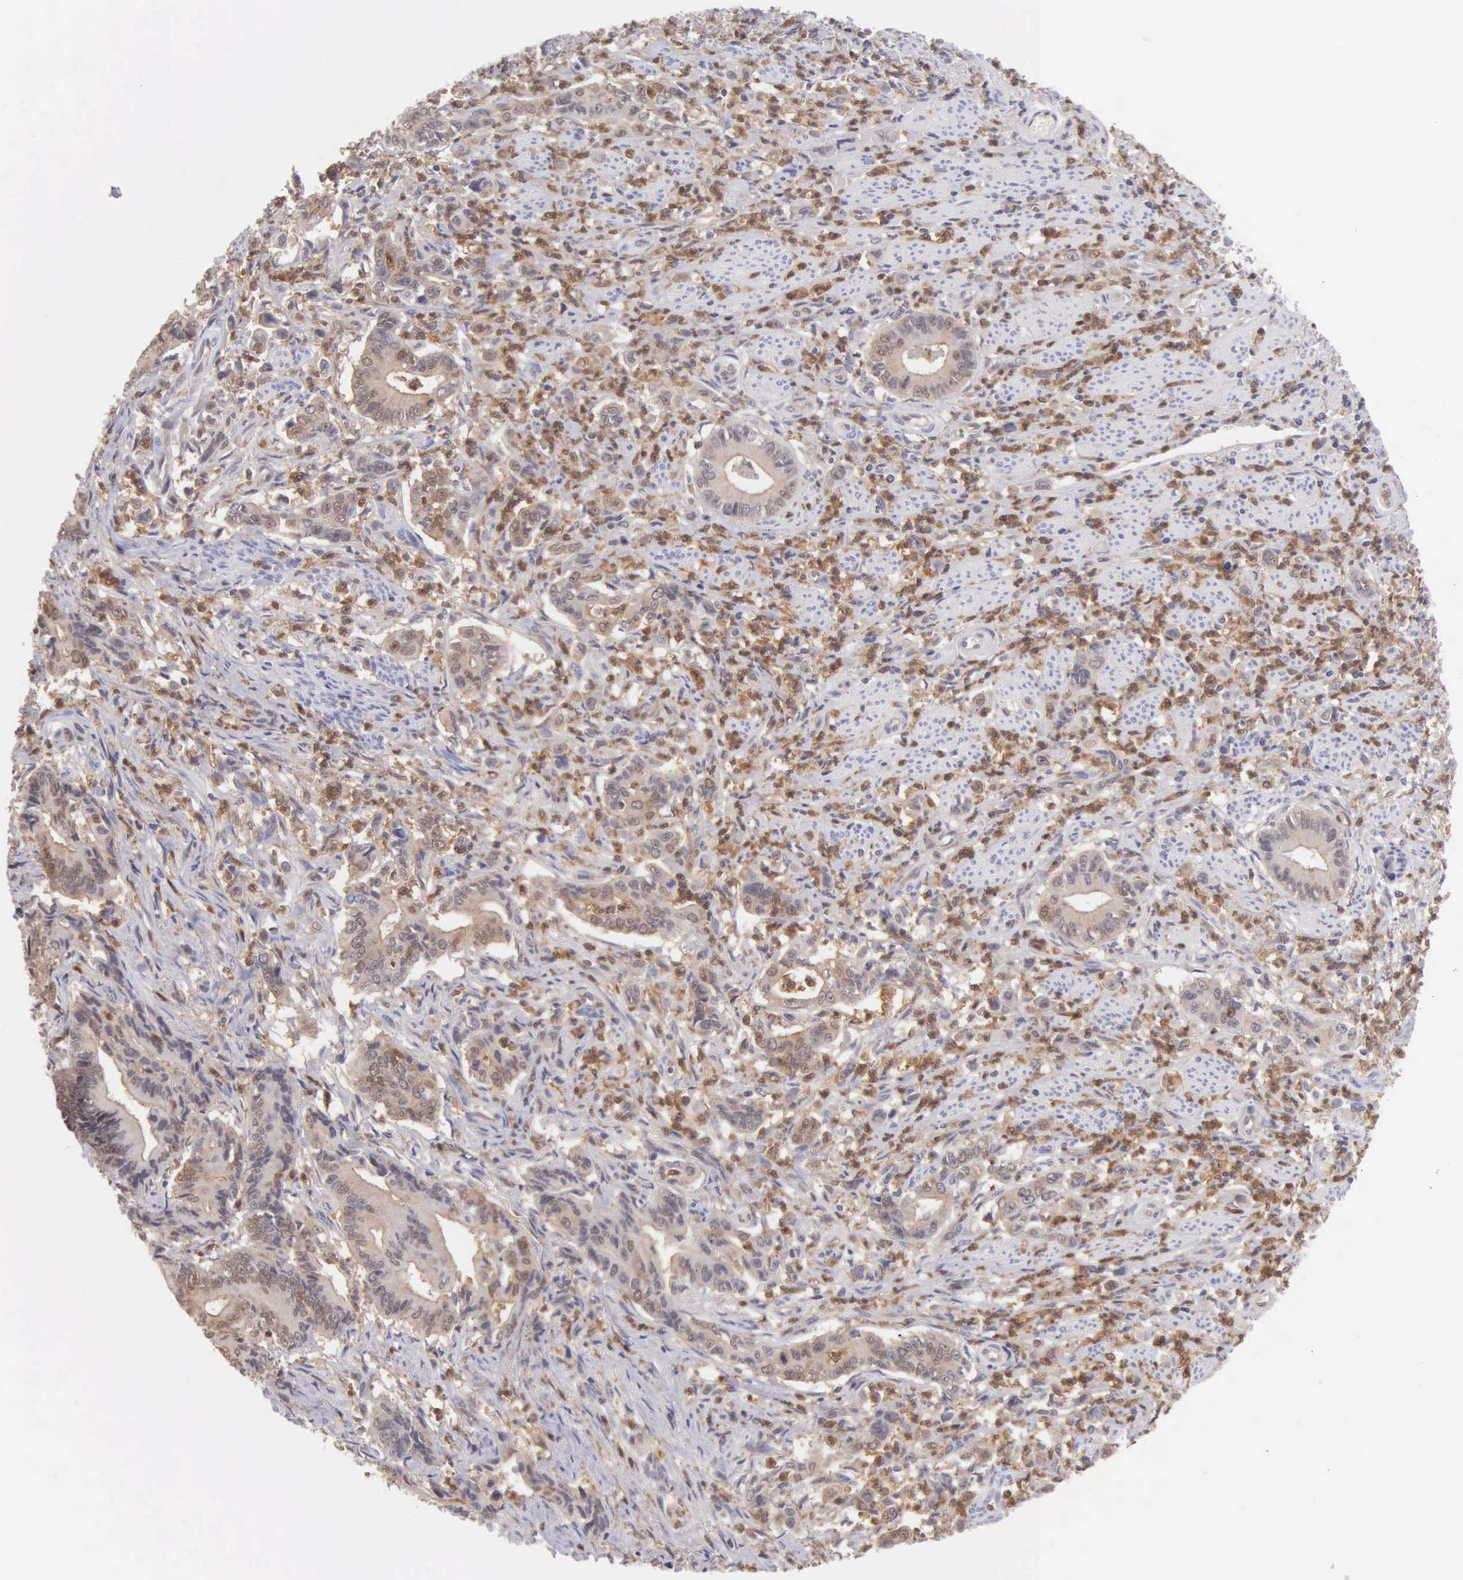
{"staining": {"intensity": "moderate", "quantity": ">75%", "location": "cytoplasmic/membranous"}, "tissue": "stomach cancer", "cell_type": "Tumor cells", "image_type": "cancer", "snomed": [{"axis": "morphology", "description": "Adenocarcinoma, NOS"}, {"axis": "topography", "description": "Stomach"}], "caption": "A brown stain labels moderate cytoplasmic/membranous staining of a protein in stomach adenocarcinoma tumor cells. (IHC, brightfield microscopy, high magnification).", "gene": "BID", "patient": {"sex": "female", "age": 76}}